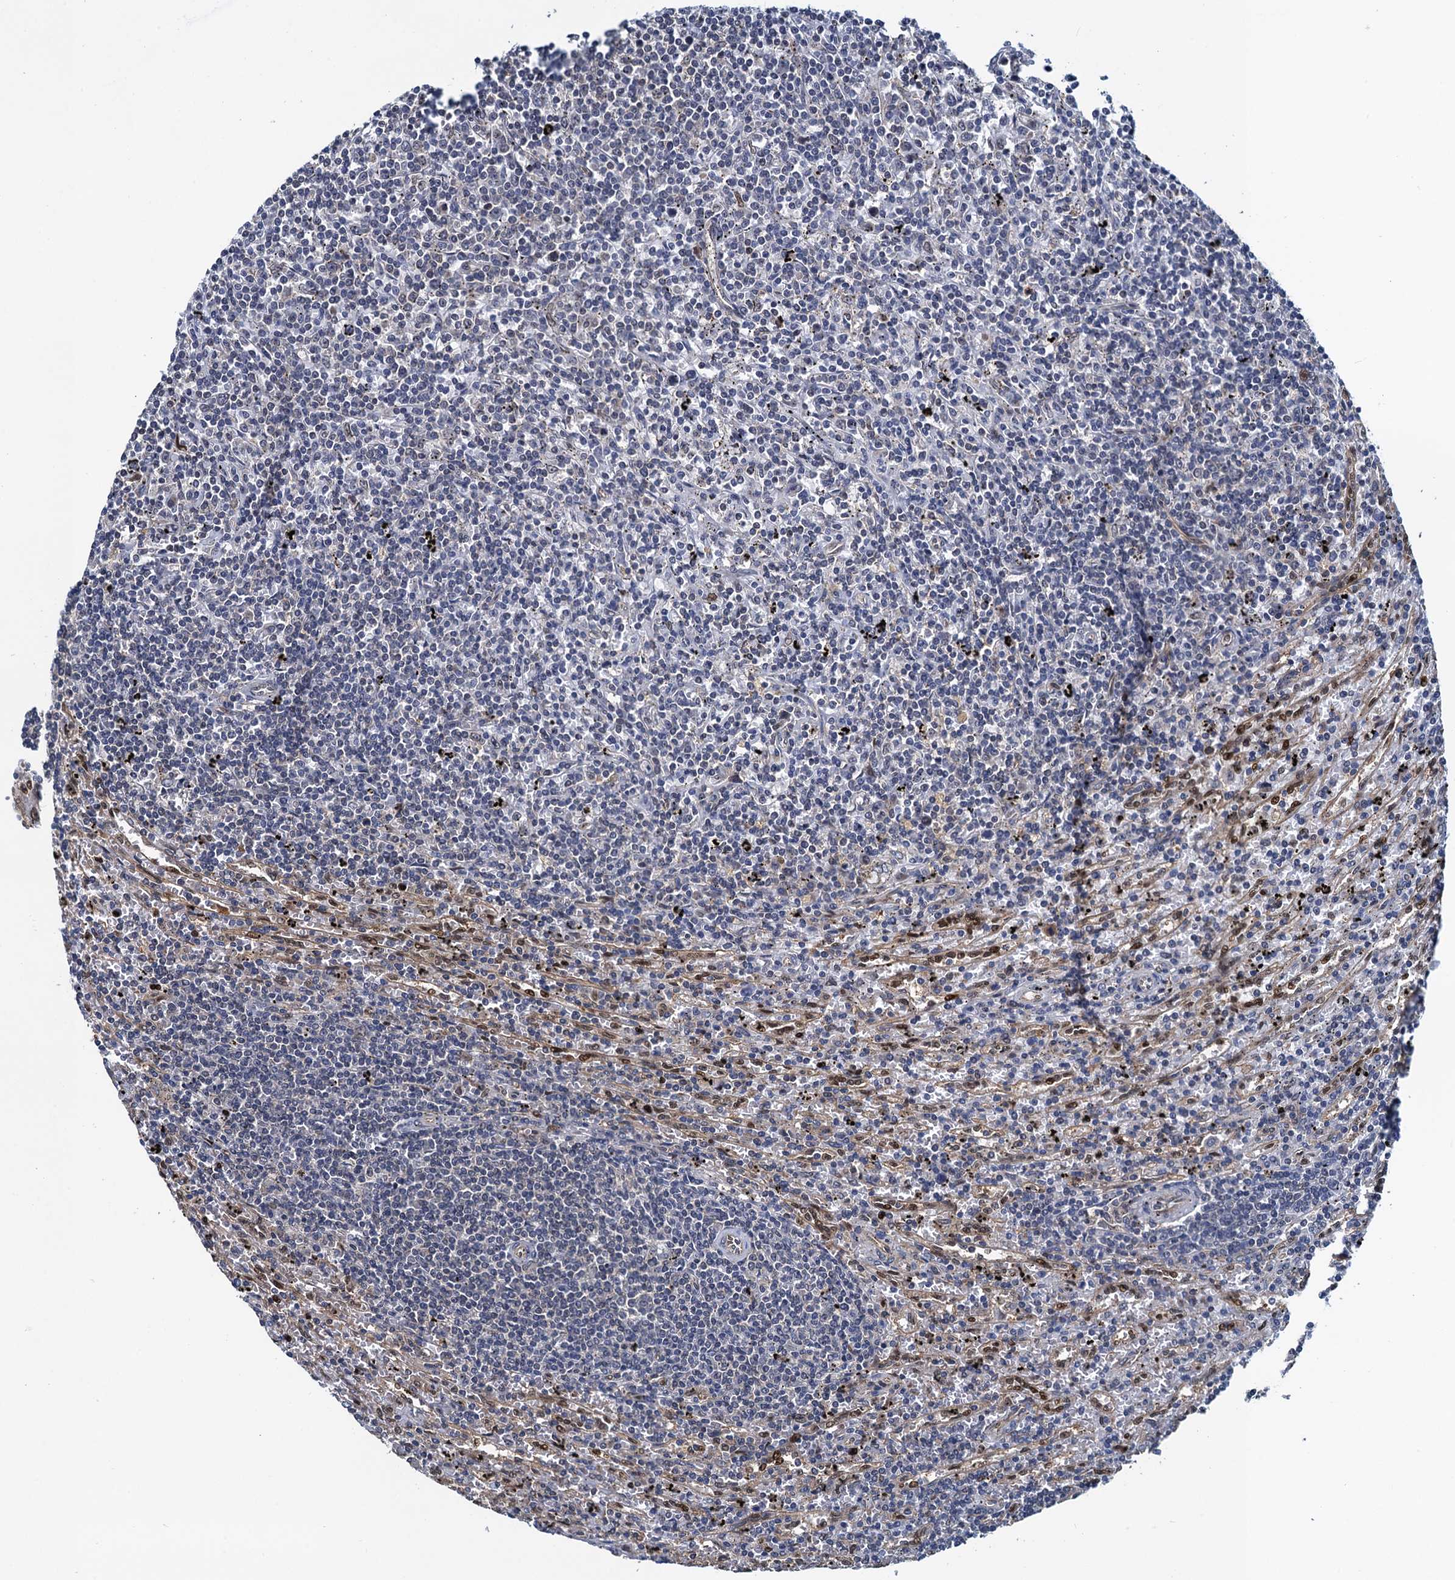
{"staining": {"intensity": "negative", "quantity": "none", "location": "none"}, "tissue": "lymphoma", "cell_type": "Tumor cells", "image_type": "cancer", "snomed": [{"axis": "morphology", "description": "Malignant lymphoma, non-Hodgkin's type, Low grade"}, {"axis": "topography", "description": "Spleen"}], "caption": "The photomicrograph shows no staining of tumor cells in low-grade malignant lymphoma, non-Hodgkin's type.", "gene": "RNF125", "patient": {"sex": "male", "age": 76}}